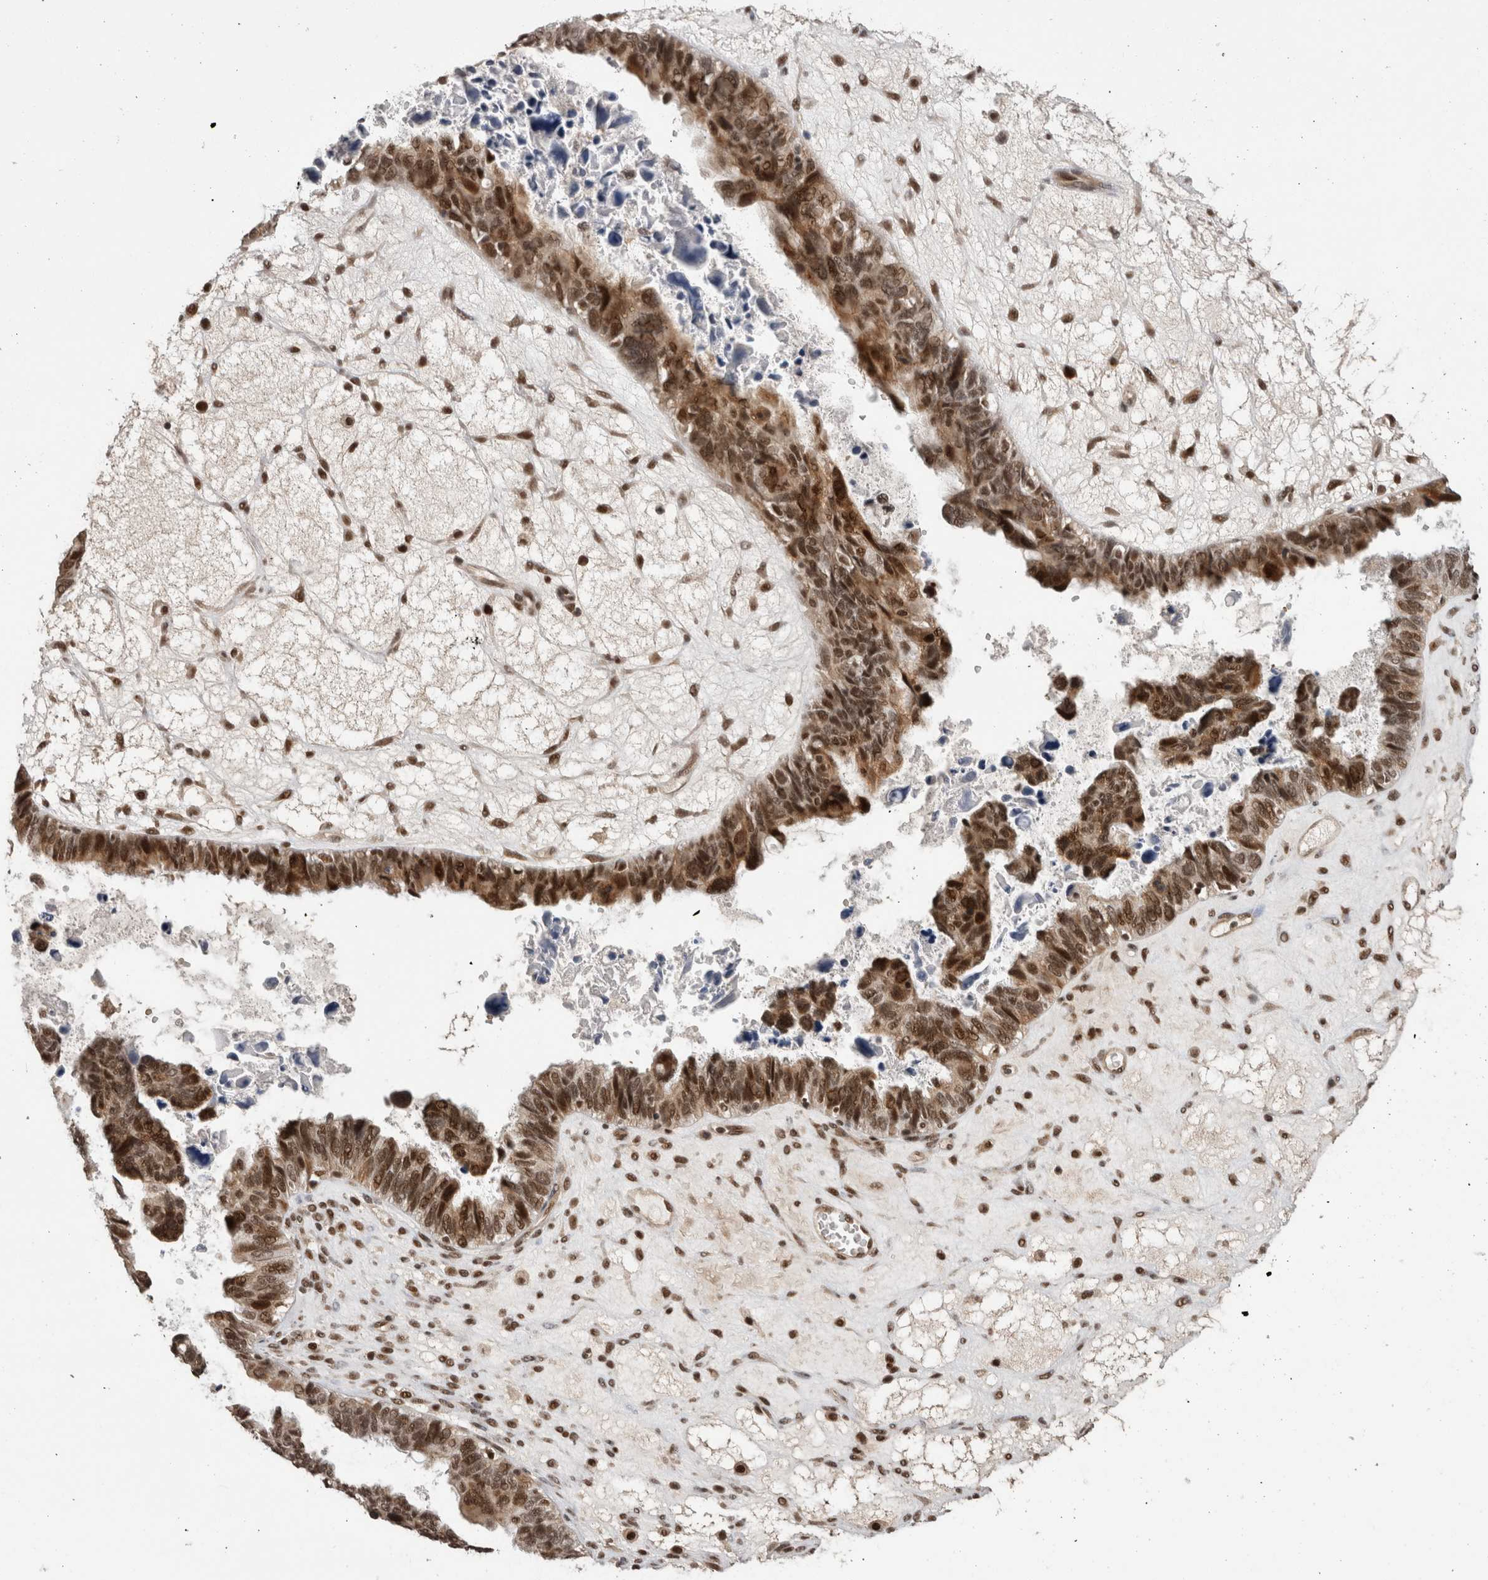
{"staining": {"intensity": "moderate", "quantity": ">75%", "location": "nuclear"}, "tissue": "ovarian cancer", "cell_type": "Tumor cells", "image_type": "cancer", "snomed": [{"axis": "morphology", "description": "Cystadenocarcinoma, serous, NOS"}, {"axis": "topography", "description": "Ovary"}], "caption": "IHC of human serous cystadenocarcinoma (ovarian) shows medium levels of moderate nuclear expression in approximately >75% of tumor cells.", "gene": "CPSF2", "patient": {"sex": "female", "age": 79}}